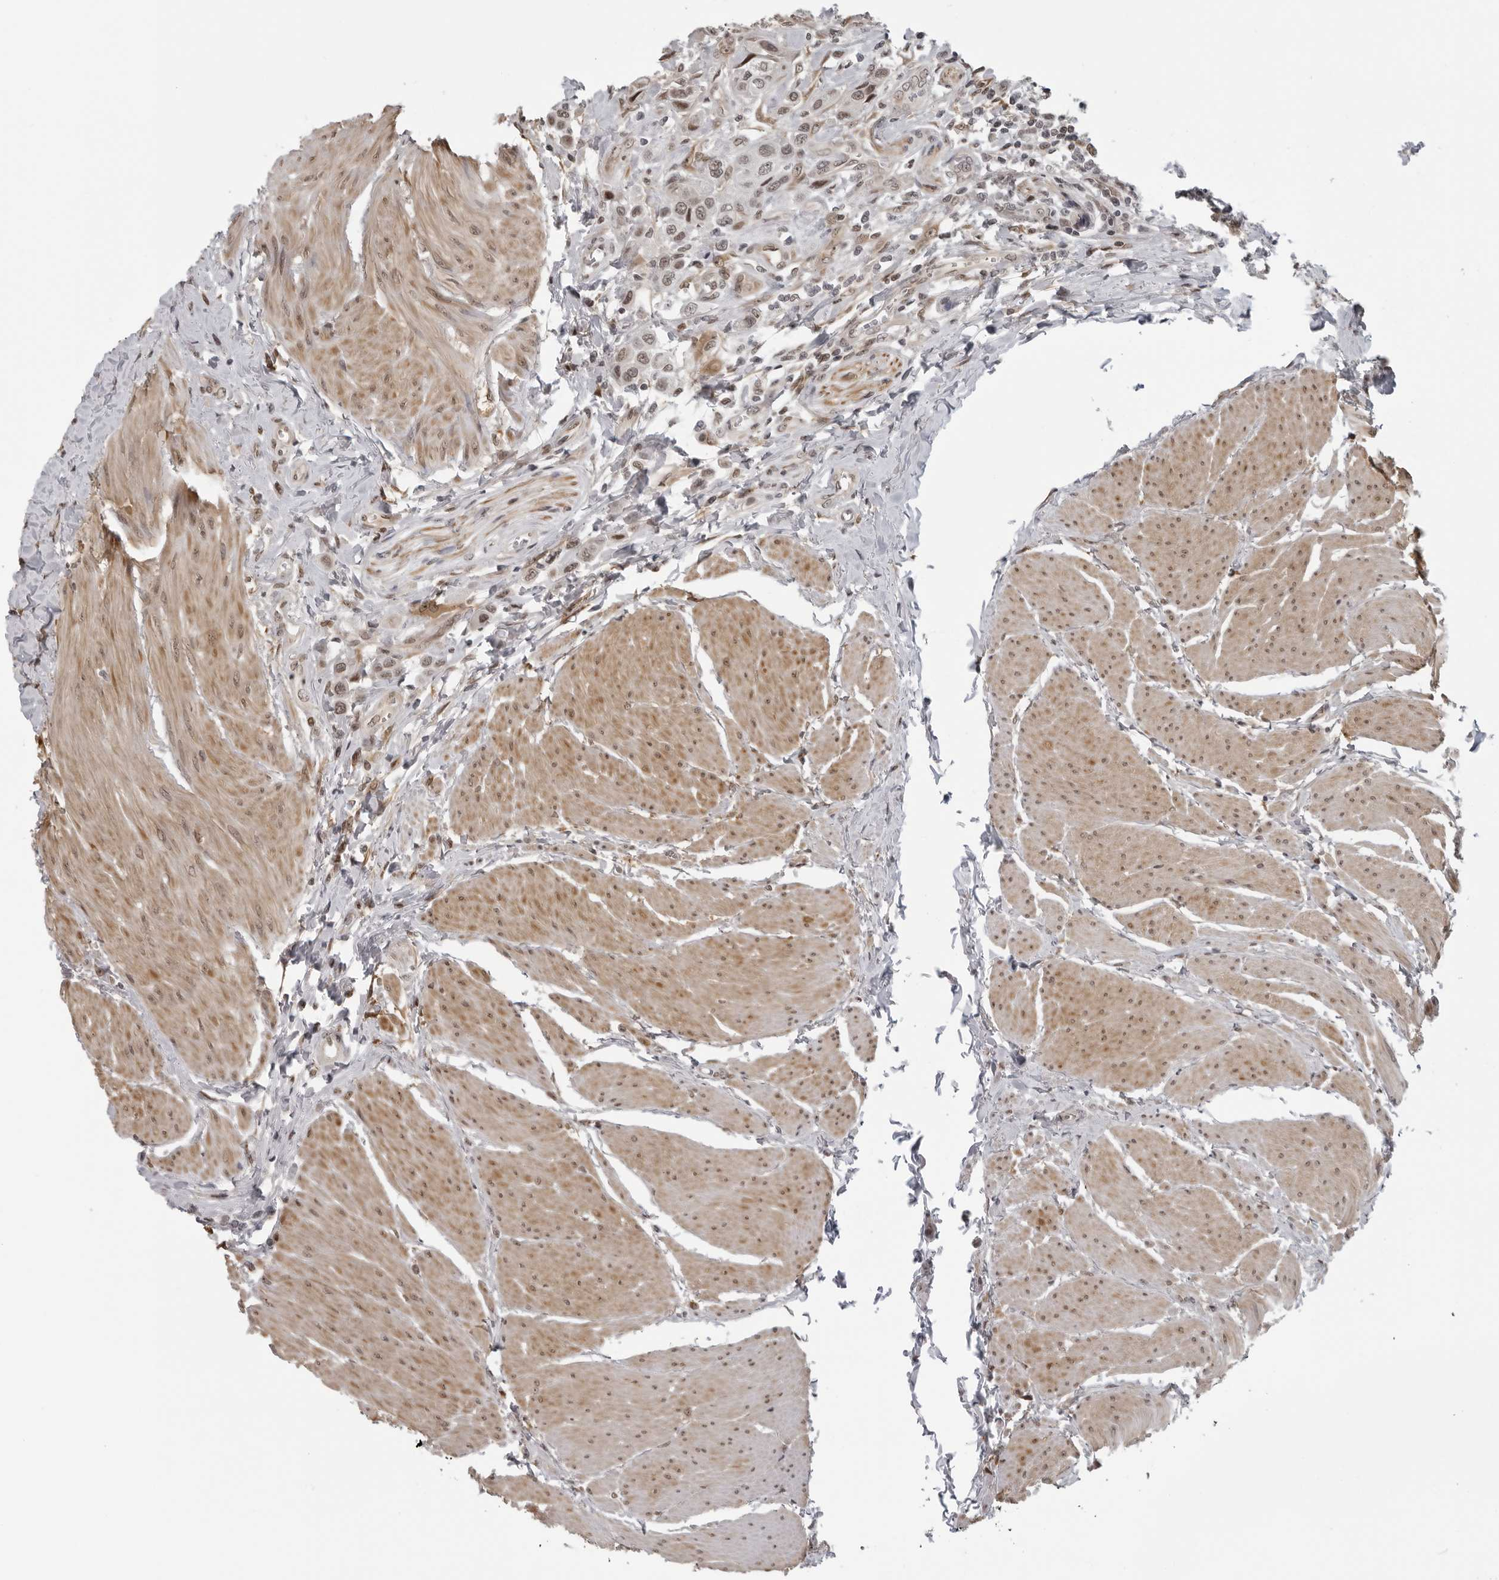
{"staining": {"intensity": "weak", "quantity": ">75%", "location": "nuclear"}, "tissue": "urothelial cancer", "cell_type": "Tumor cells", "image_type": "cancer", "snomed": [{"axis": "morphology", "description": "Urothelial carcinoma, High grade"}, {"axis": "topography", "description": "Urinary bladder"}], "caption": "Immunohistochemistry (IHC) photomicrograph of neoplastic tissue: human urothelial cancer stained using IHC reveals low levels of weak protein expression localized specifically in the nuclear of tumor cells, appearing as a nuclear brown color.", "gene": "MAF", "patient": {"sex": "male", "age": 50}}